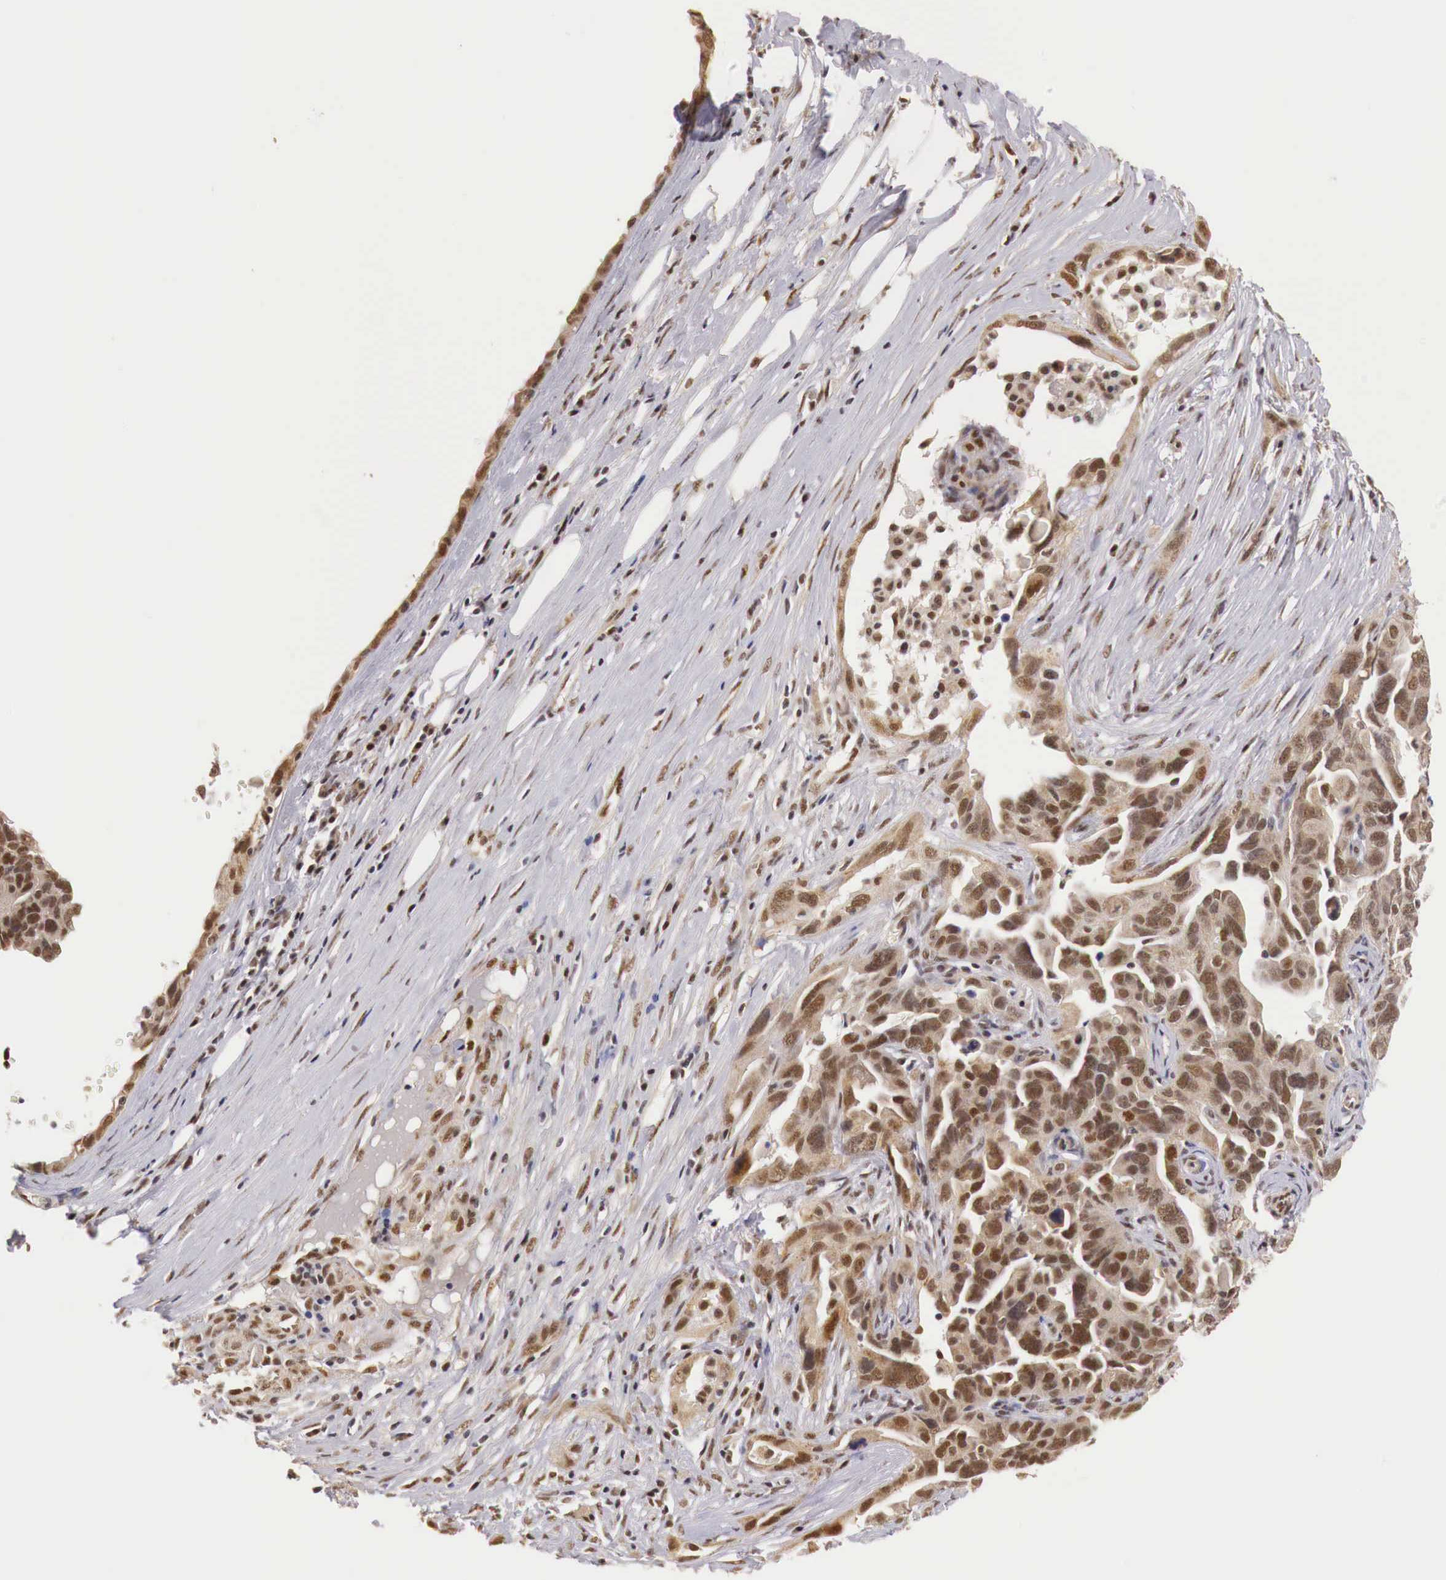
{"staining": {"intensity": "moderate", "quantity": ">75%", "location": "cytoplasmic/membranous,nuclear"}, "tissue": "ovarian cancer", "cell_type": "Tumor cells", "image_type": "cancer", "snomed": [{"axis": "morphology", "description": "Cystadenocarcinoma, serous, NOS"}, {"axis": "topography", "description": "Ovary"}], "caption": "Human ovarian cancer (serous cystadenocarcinoma) stained for a protein (brown) shows moderate cytoplasmic/membranous and nuclear positive positivity in about >75% of tumor cells.", "gene": "GPKOW", "patient": {"sex": "female", "age": 64}}